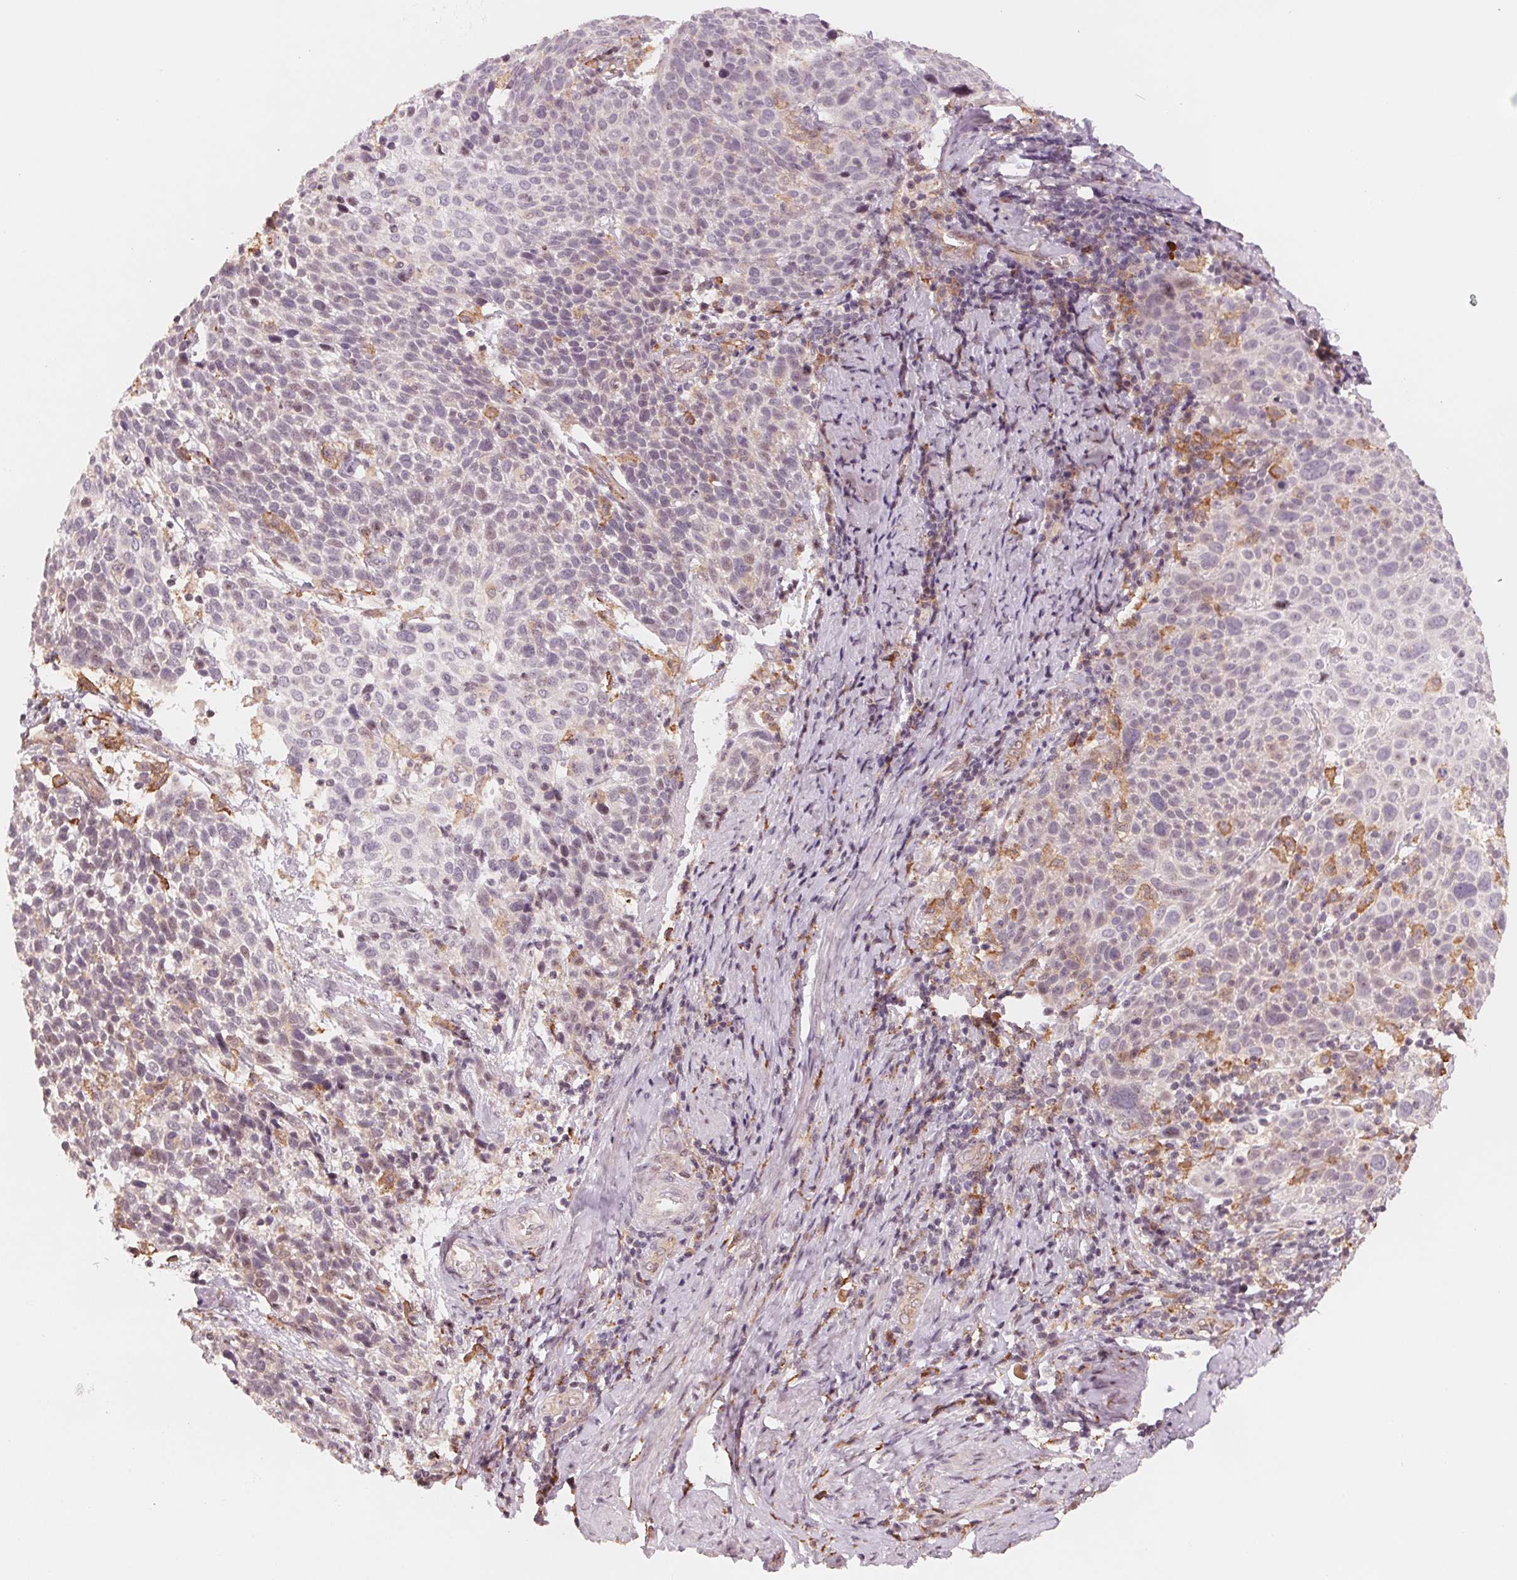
{"staining": {"intensity": "negative", "quantity": "none", "location": "none"}, "tissue": "cervical cancer", "cell_type": "Tumor cells", "image_type": "cancer", "snomed": [{"axis": "morphology", "description": "Squamous cell carcinoma, NOS"}, {"axis": "topography", "description": "Cervix"}], "caption": "The micrograph demonstrates no significant staining in tumor cells of cervical squamous cell carcinoma.", "gene": "IL9R", "patient": {"sex": "female", "age": 61}}